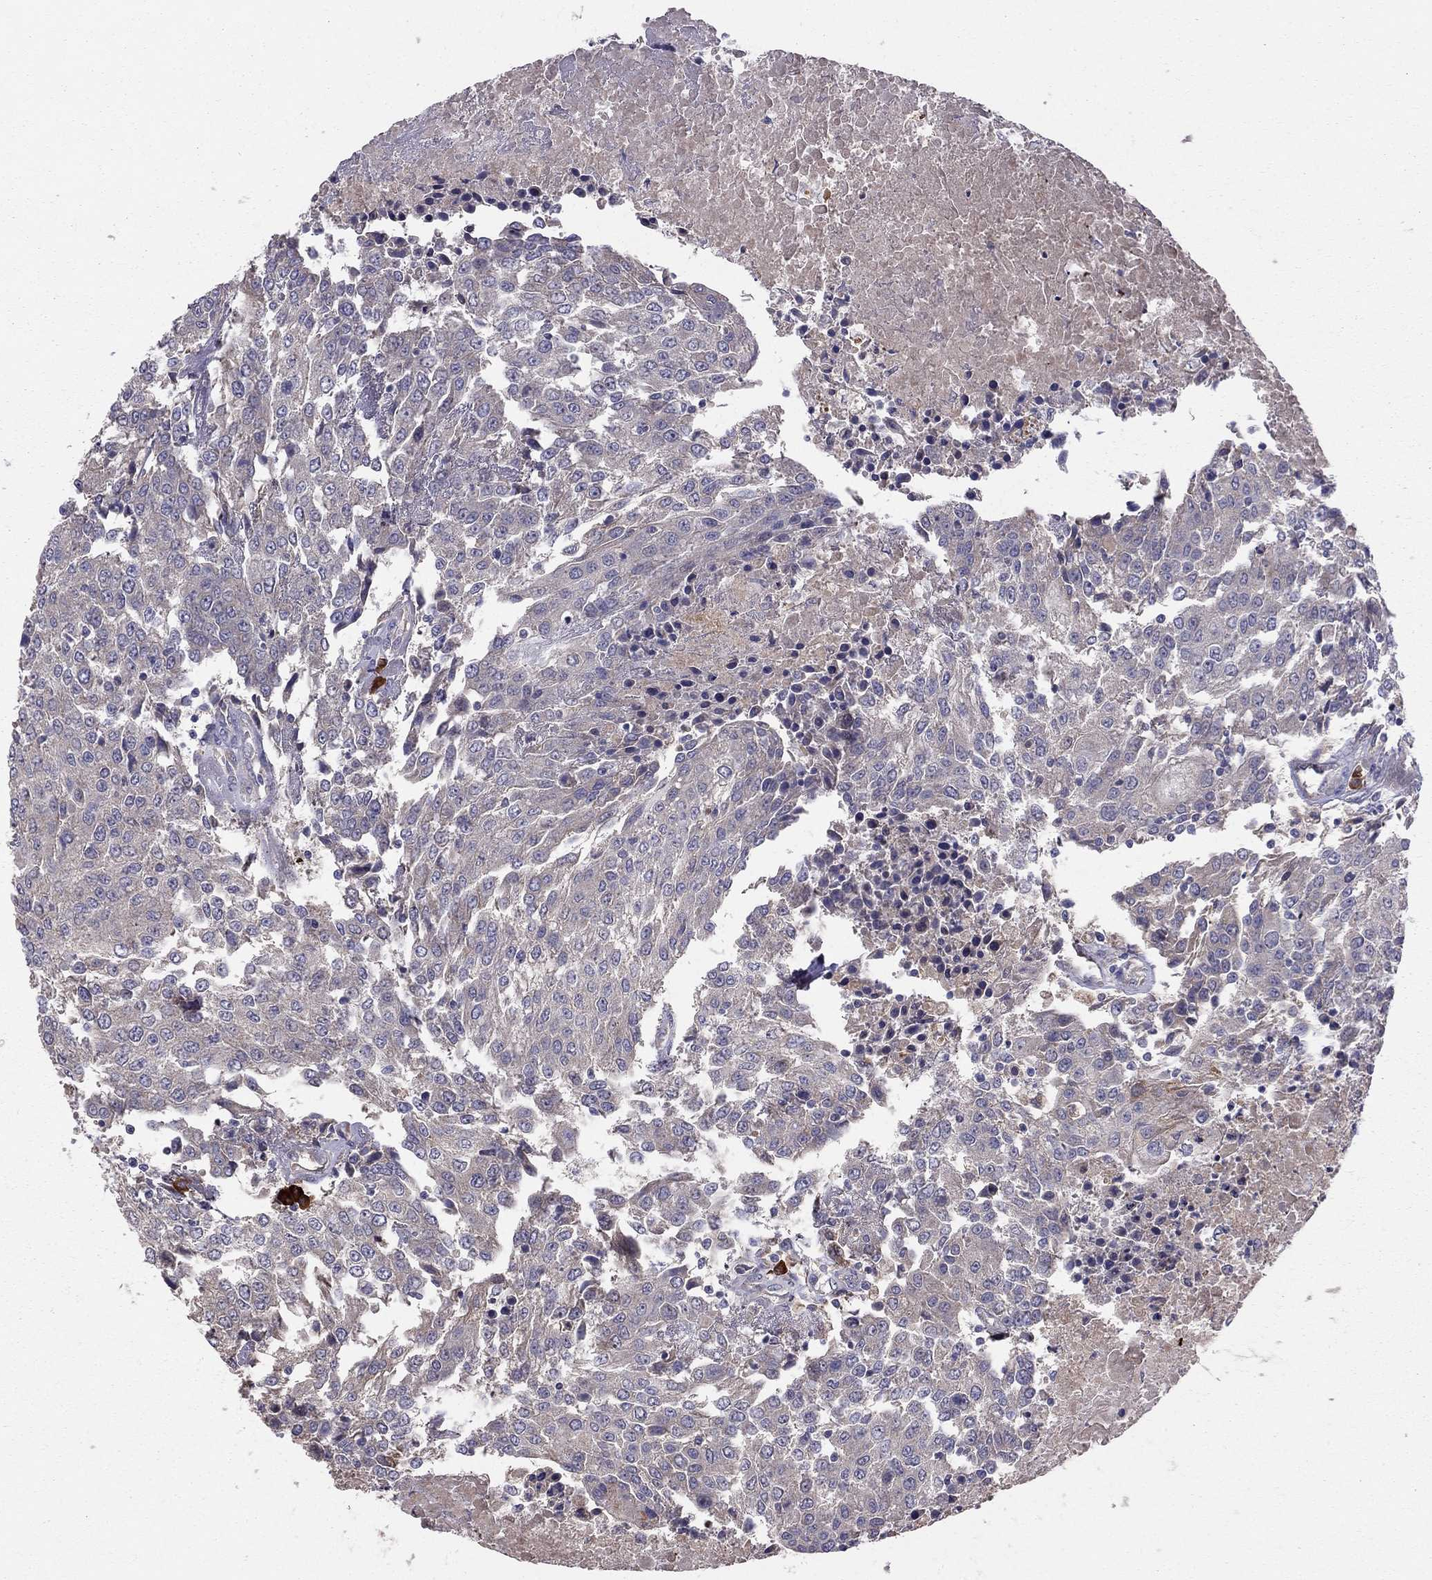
{"staining": {"intensity": "weak", "quantity": "<25%", "location": "cytoplasmic/membranous"}, "tissue": "urothelial cancer", "cell_type": "Tumor cells", "image_type": "cancer", "snomed": [{"axis": "morphology", "description": "Urothelial carcinoma, High grade"}, {"axis": "topography", "description": "Urinary bladder"}], "caption": "DAB (3,3'-diaminobenzidine) immunohistochemical staining of human high-grade urothelial carcinoma shows no significant expression in tumor cells.", "gene": "PIK3CG", "patient": {"sex": "female", "age": 85}}